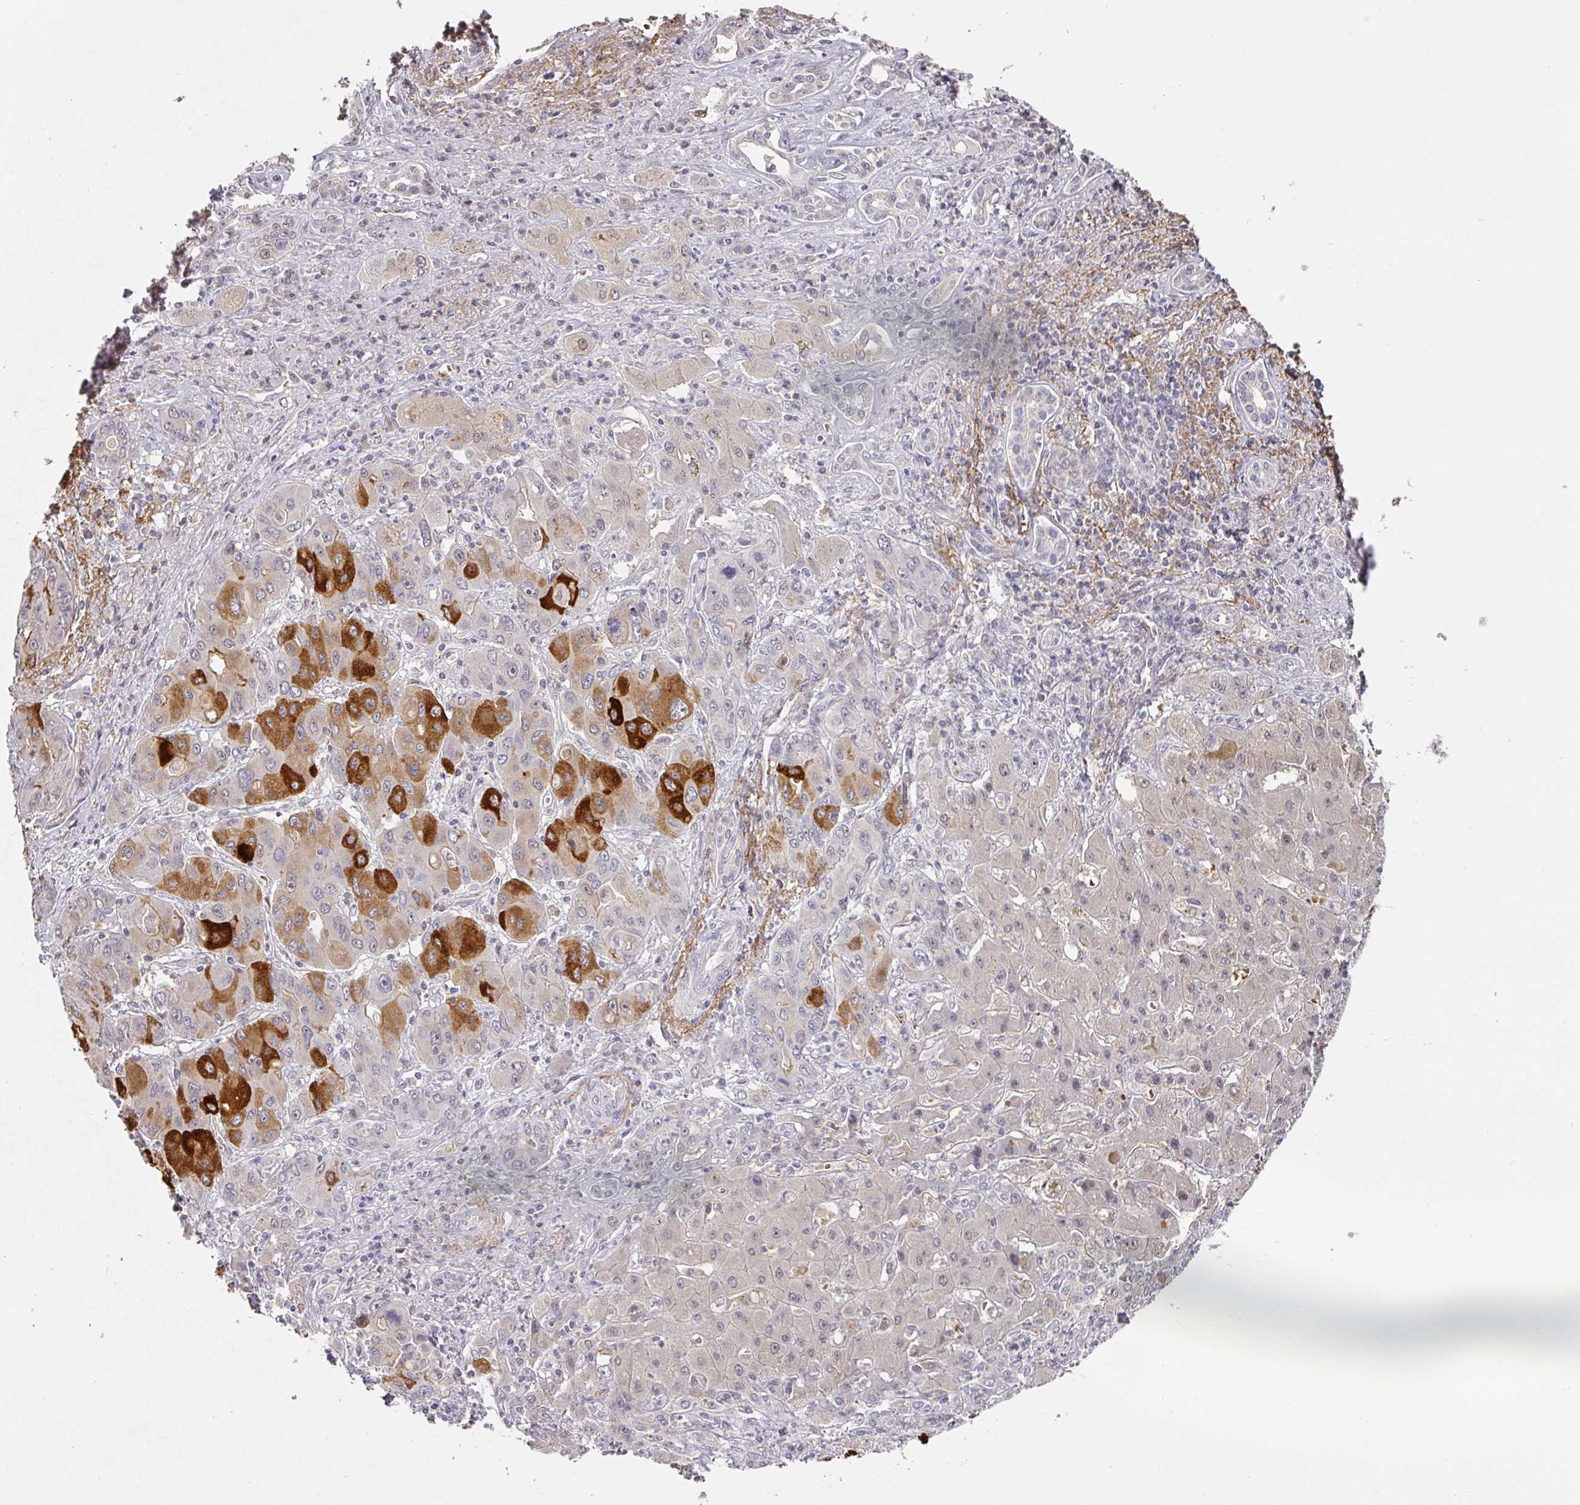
{"staining": {"intensity": "strong", "quantity": ">75%", "location": "cytoplasmic/membranous"}, "tissue": "liver cancer", "cell_type": "Tumor cells", "image_type": "cancer", "snomed": [{"axis": "morphology", "description": "Cholangiocarcinoma"}, {"axis": "topography", "description": "Liver"}], "caption": "High-magnification brightfield microscopy of liver cancer (cholangiocarcinoma) stained with DAB (brown) and counterstained with hematoxylin (blue). tumor cells exhibit strong cytoplasmic/membranous positivity is present in approximately>75% of cells.", "gene": "FOXN4", "patient": {"sex": "male", "age": 67}}